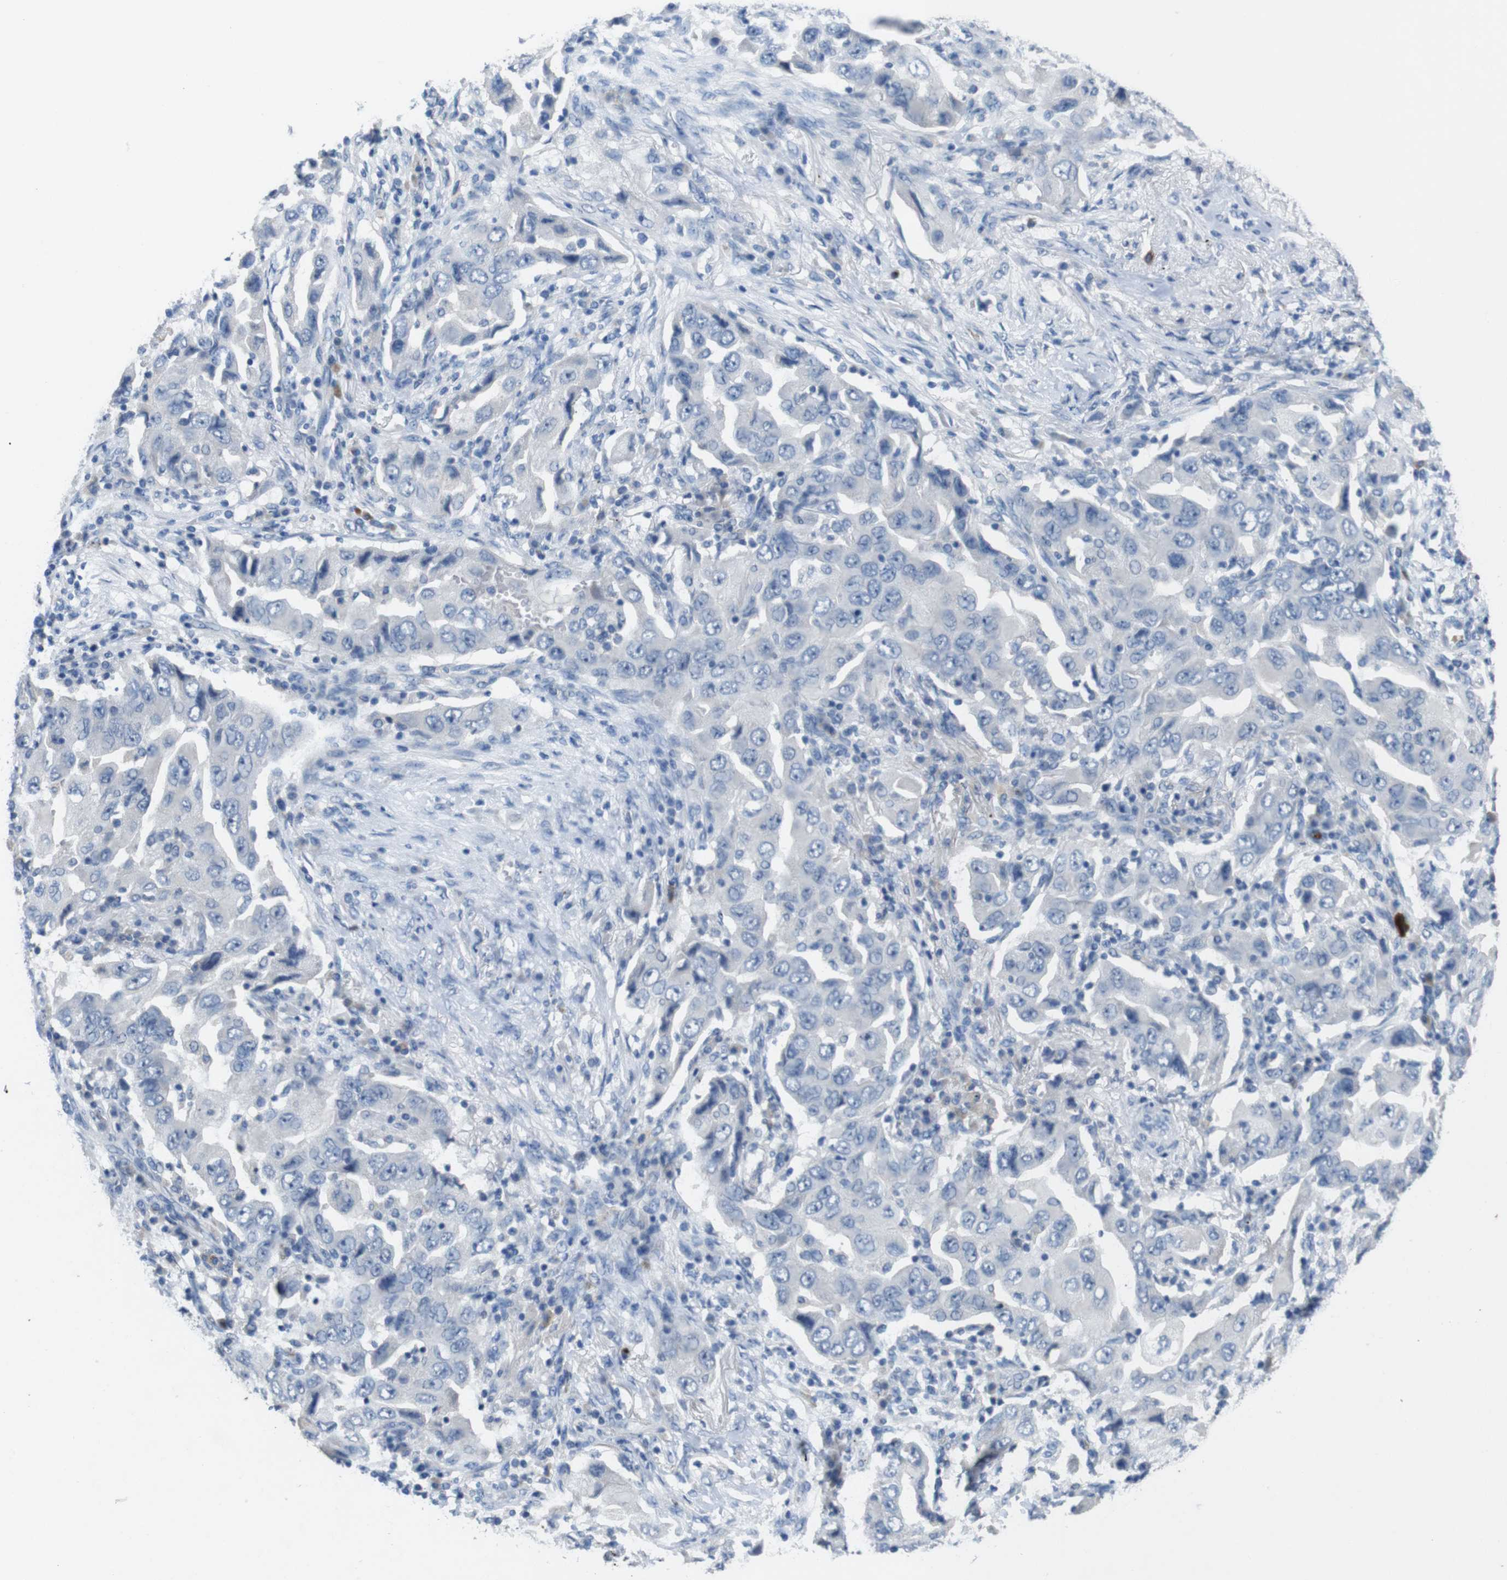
{"staining": {"intensity": "negative", "quantity": "none", "location": "none"}, "tissue": "lung cancer", "cell_type": "Tumor cells", "image_type": "cancer", "snomed": [{"axis": "morphology", "description": "Adenocarcinoma, NOS"}, {"axis": "topography", "description": "Lung"}], "caption": "The photomicrograph exhibits no staining of tumor cells in lung cancer. (Immunohistochemistry (ihc), brightfield microscopy, high magnification).", "gene": "SLC2A8", "patient": {"sex": "female", "age": 65}}